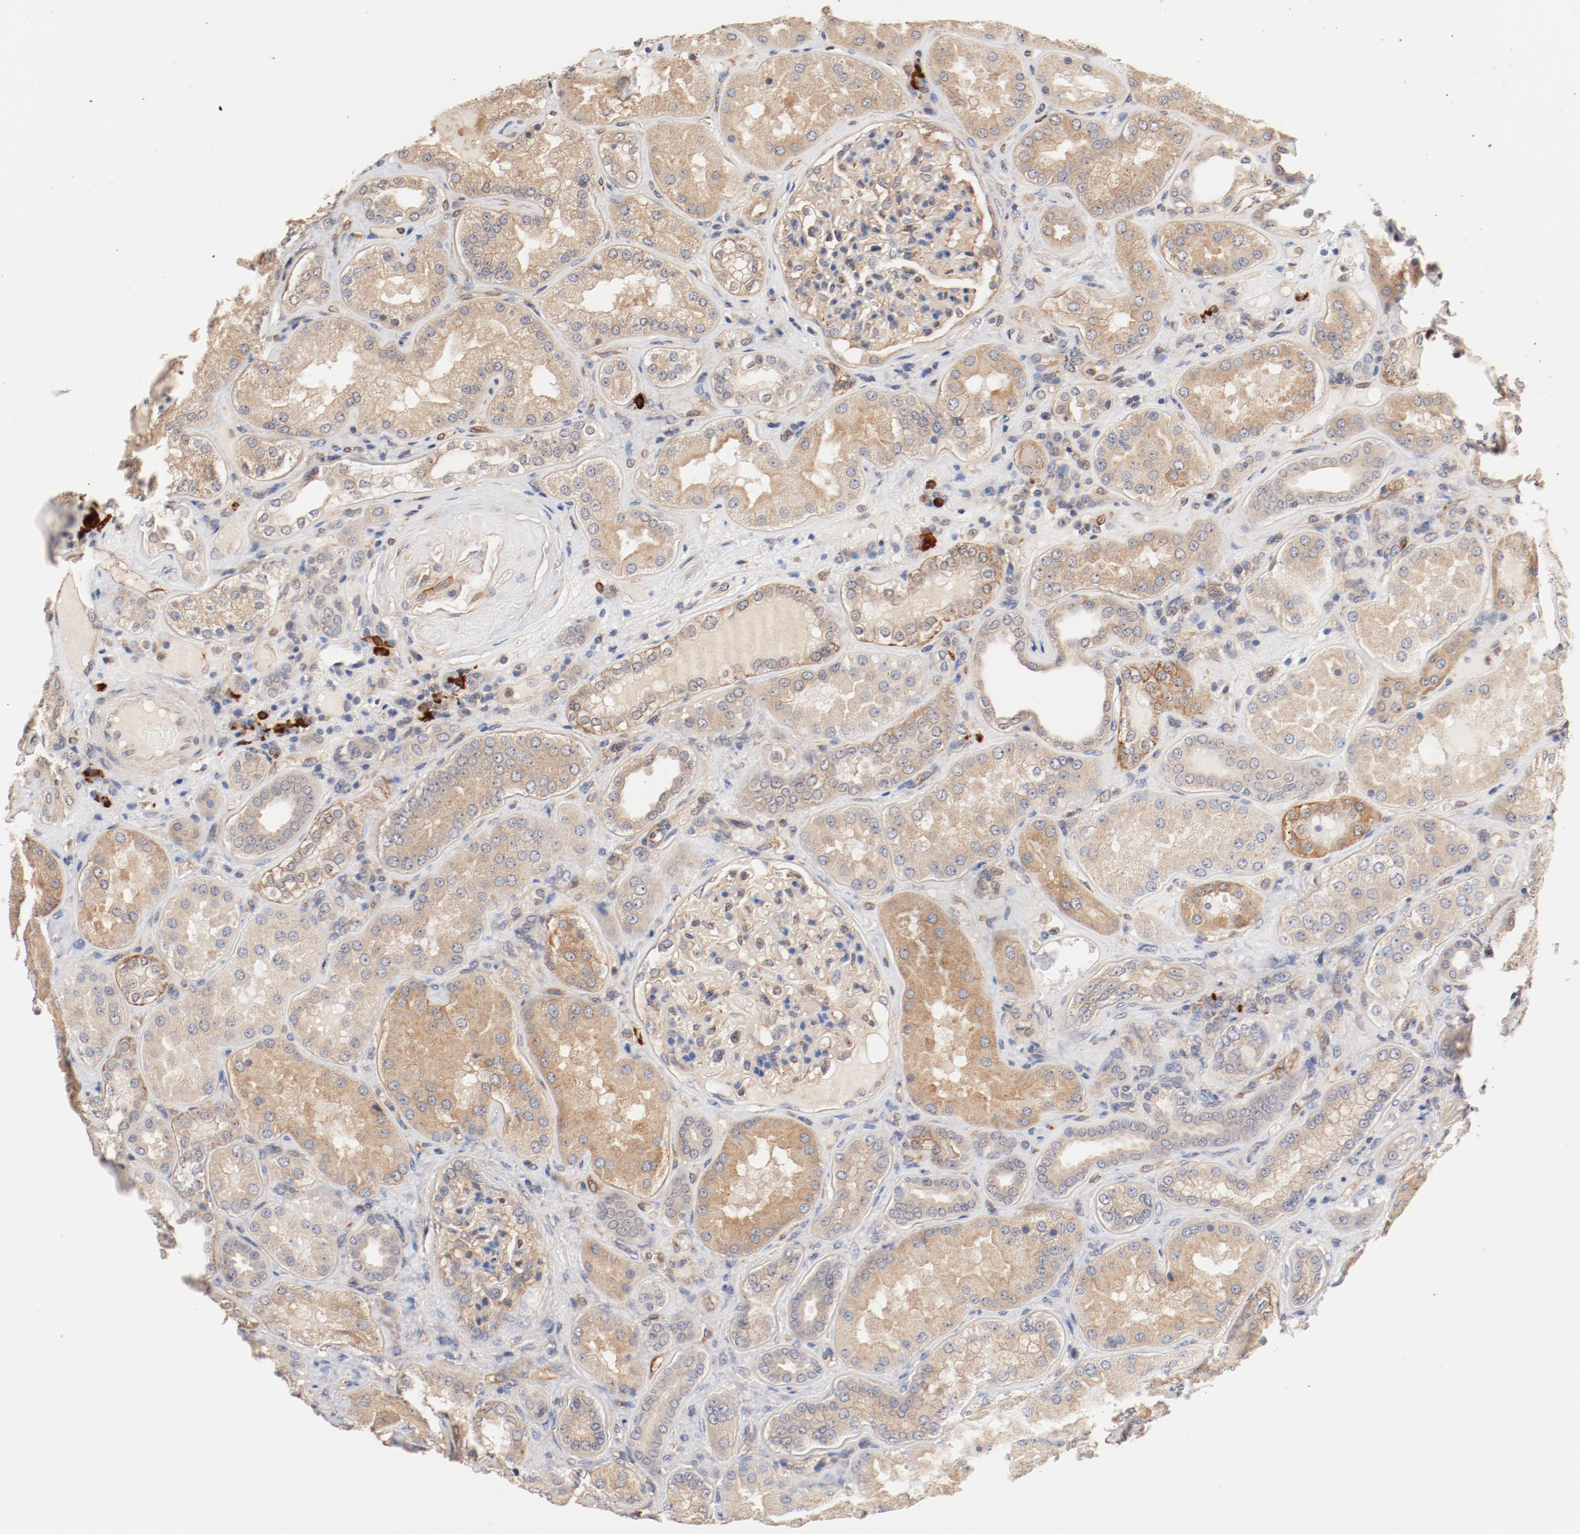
{"staining": {"intensity": "weak", "quantity": "25%-75%", "location": "cytoplasmic/membranous"}, "tissue": "kidney", "cell_type": "Cells in glomeruli", "image_type": "normal", "snomed": [{"axis": "morphology", "description": "Normal tissue, NOS"}, {"axis": "topography", "description": "Kidney"}], "caption": "Protein expression analysis of normal human kidney reveals weak cytoplasmic/membranous expression in about 25%-75% of cells in glomeruli. The protein is shown in brown color, while the nuclei are stained blue.", "gene": "UBE2J1", "patient": {"sex": "female", "age": 56}}